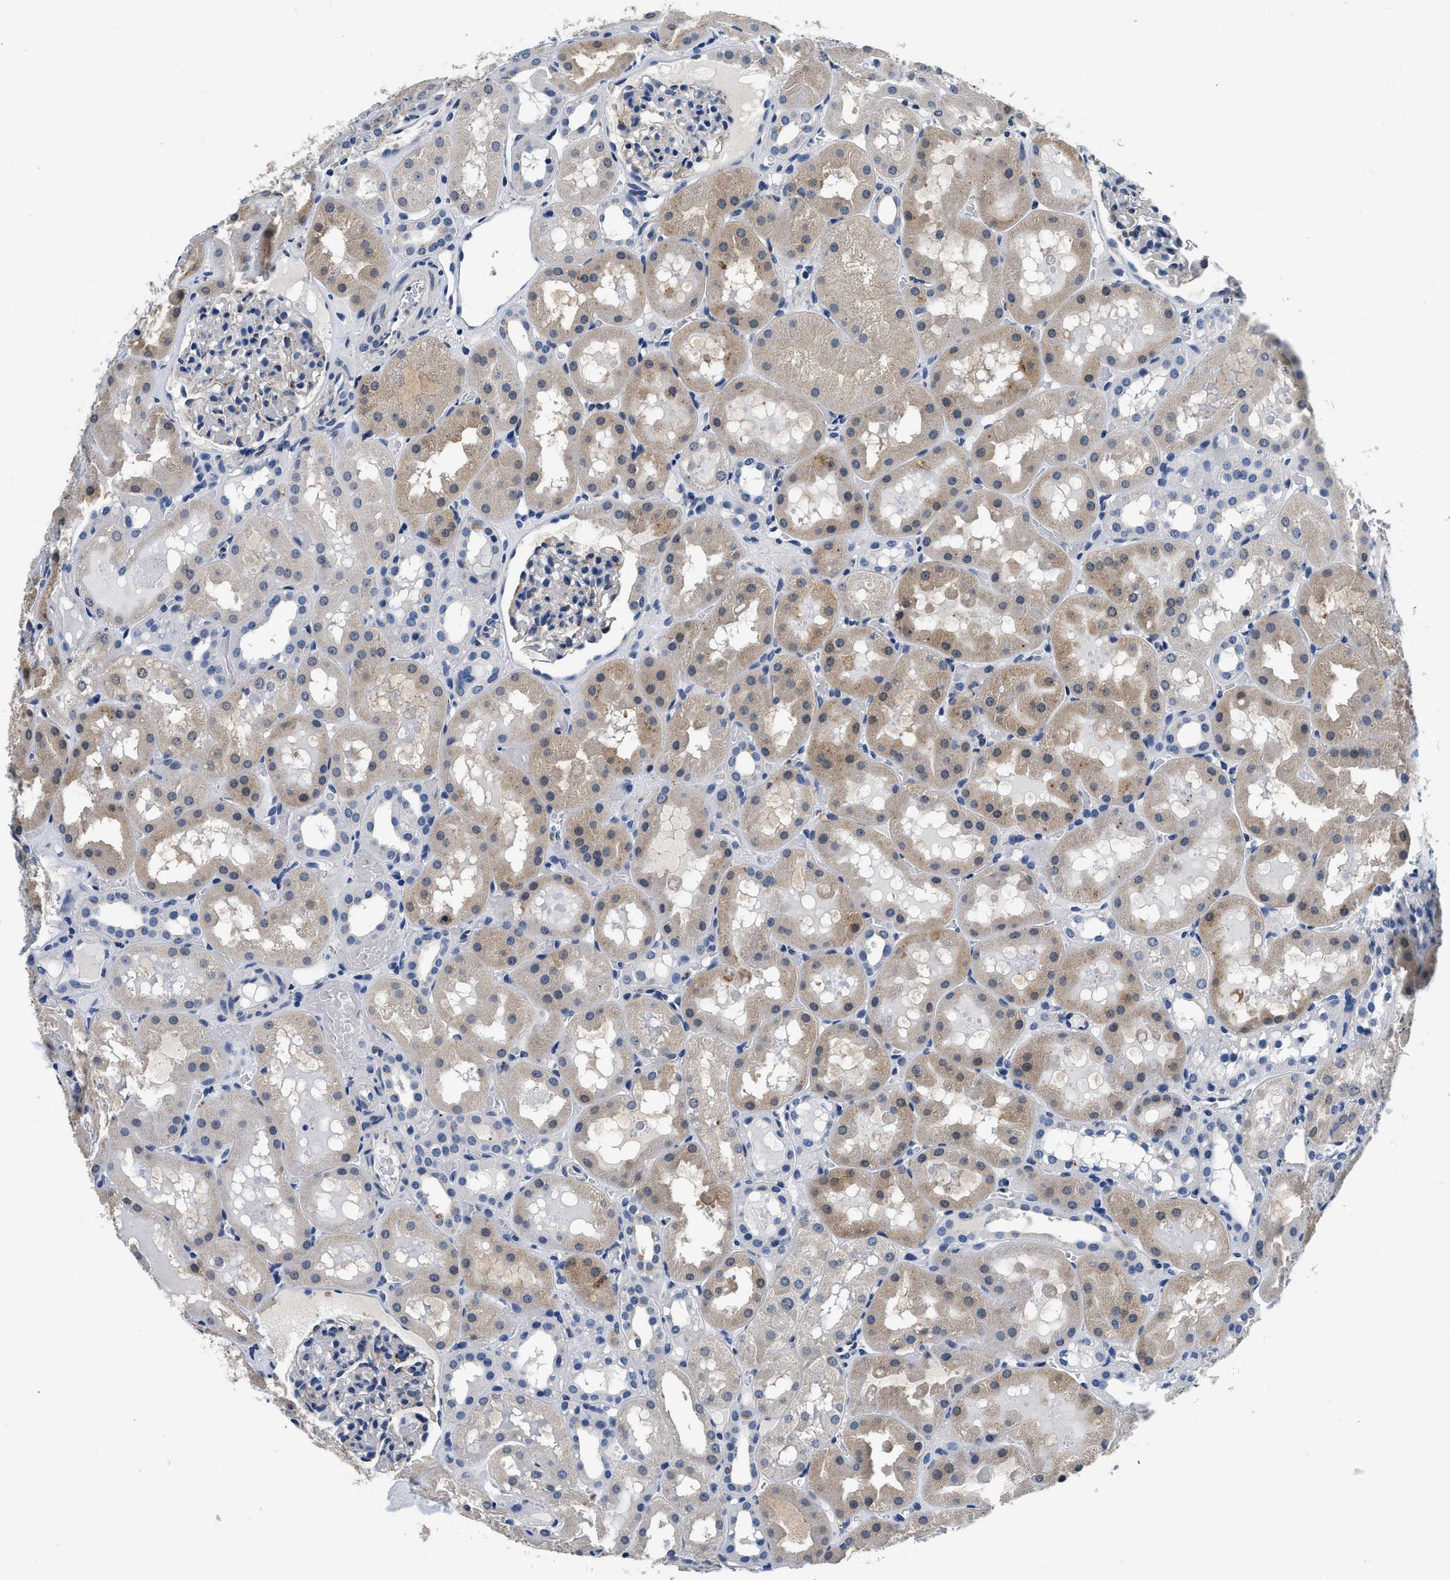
{"staining": {"intensity": "negative", "quantity": "none", "location": "none"}, "tissue": "kidney", "cell_type": "Cells in glomeruli", "image_type": "normal", "snomed": [{"axis": "morphology", "description": "Normal tissue, NOS"}, {"axis": "topography", "description": "Kidney"}, {"axis": "topography", "description": "Urinary bladder"}], "caption": "This is an immunohistochemistry (IHC) histopathology image of benign human kidney. There is no staining in cells in glomeruli.", "gene": "GRN", "patient": {"sex": "male", "age": 16}}